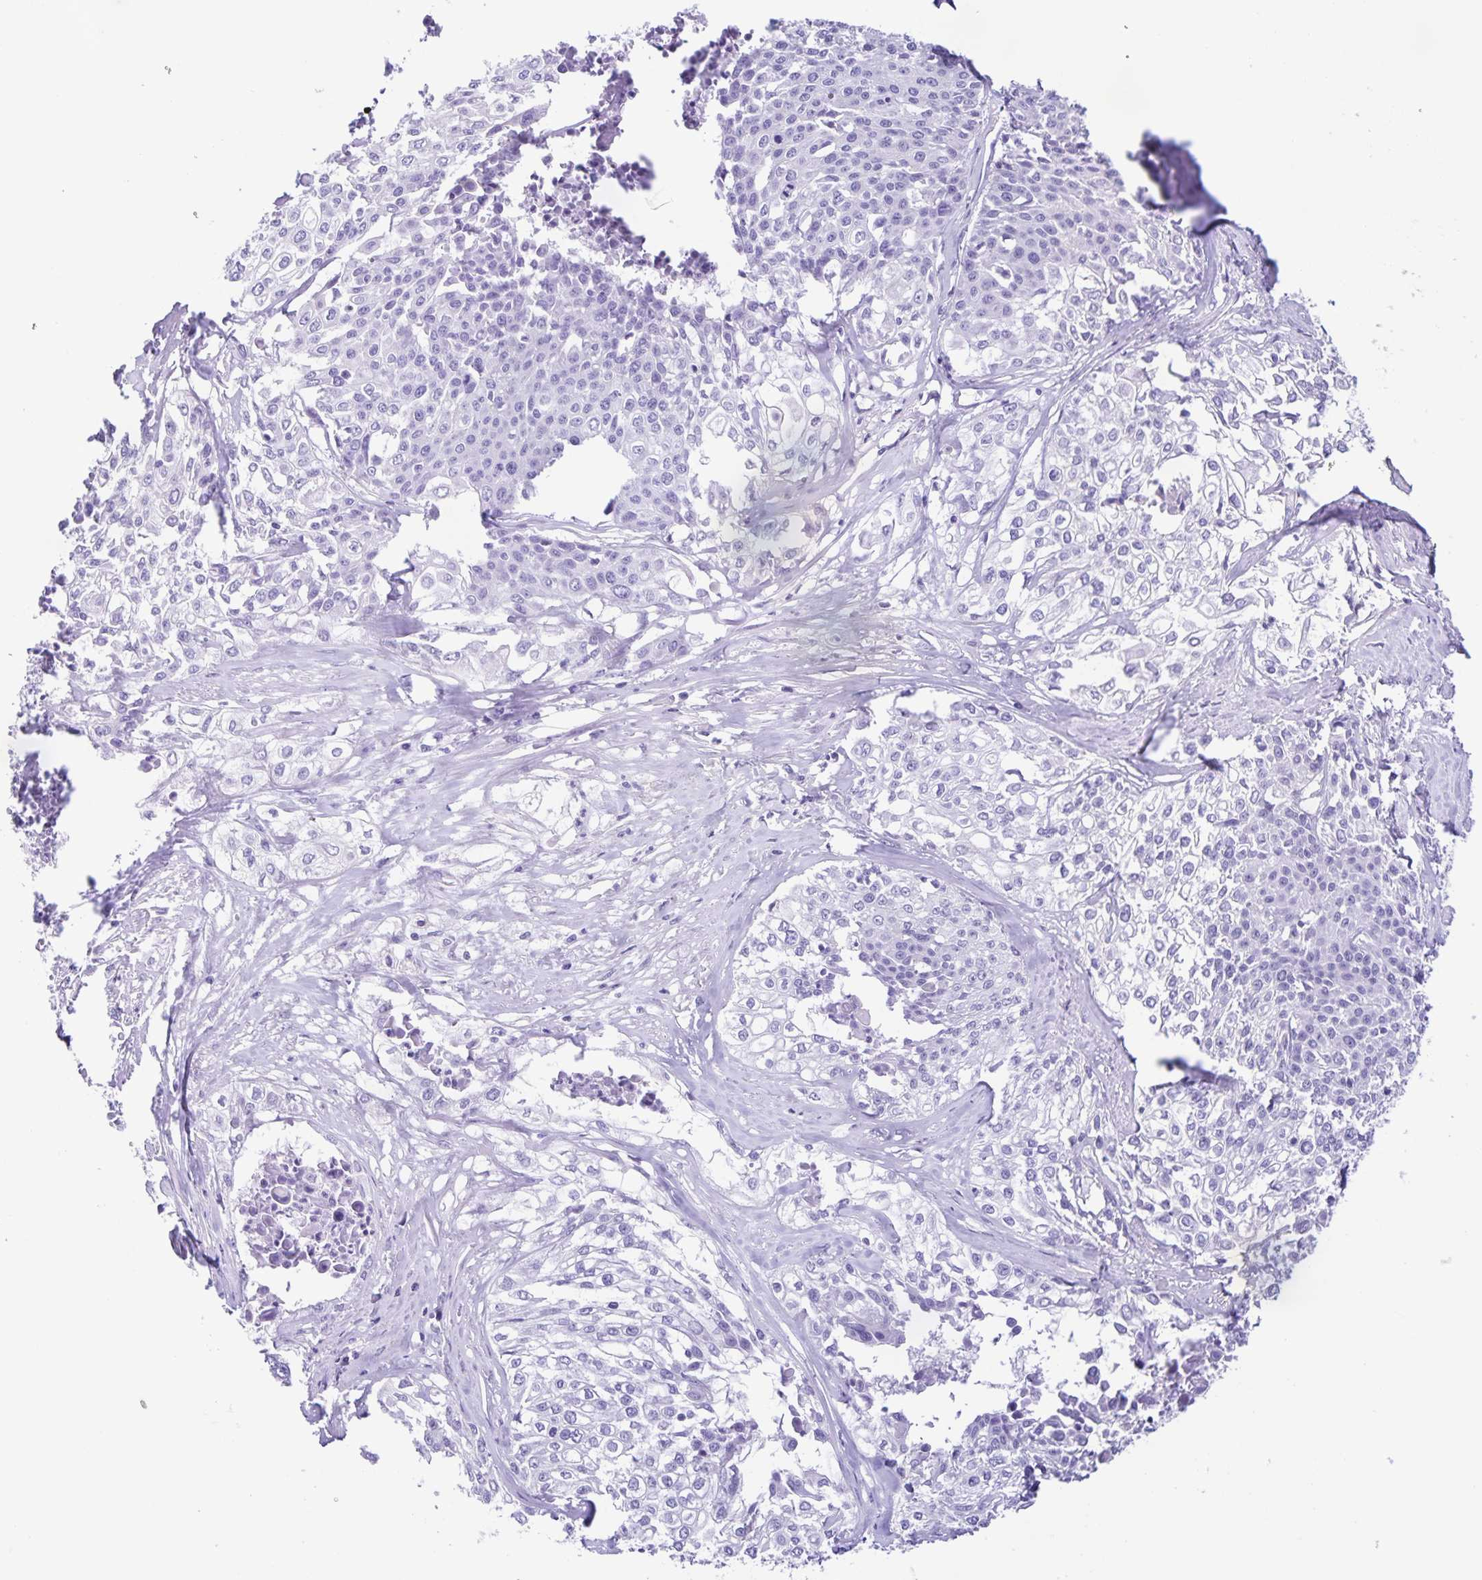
{"staining": {"intensity": "negative", "quantity": "none", "location": "none"}, "tissue": "cervical cancer", "cell_type": "Tumor cells", "image_type": "cancer", "snomed": [{"axis": "morphology", "description": "Squamous cell carcinoma, NOS"}, {"axis": "topography", "description": "Cervix"}], "caption": "Image shows no protein expression in tumor cells of squamous cell carcinoma (cervical) tissue.", "gene": "BOLL", "patient": {"sex": "female", "age": 39}}